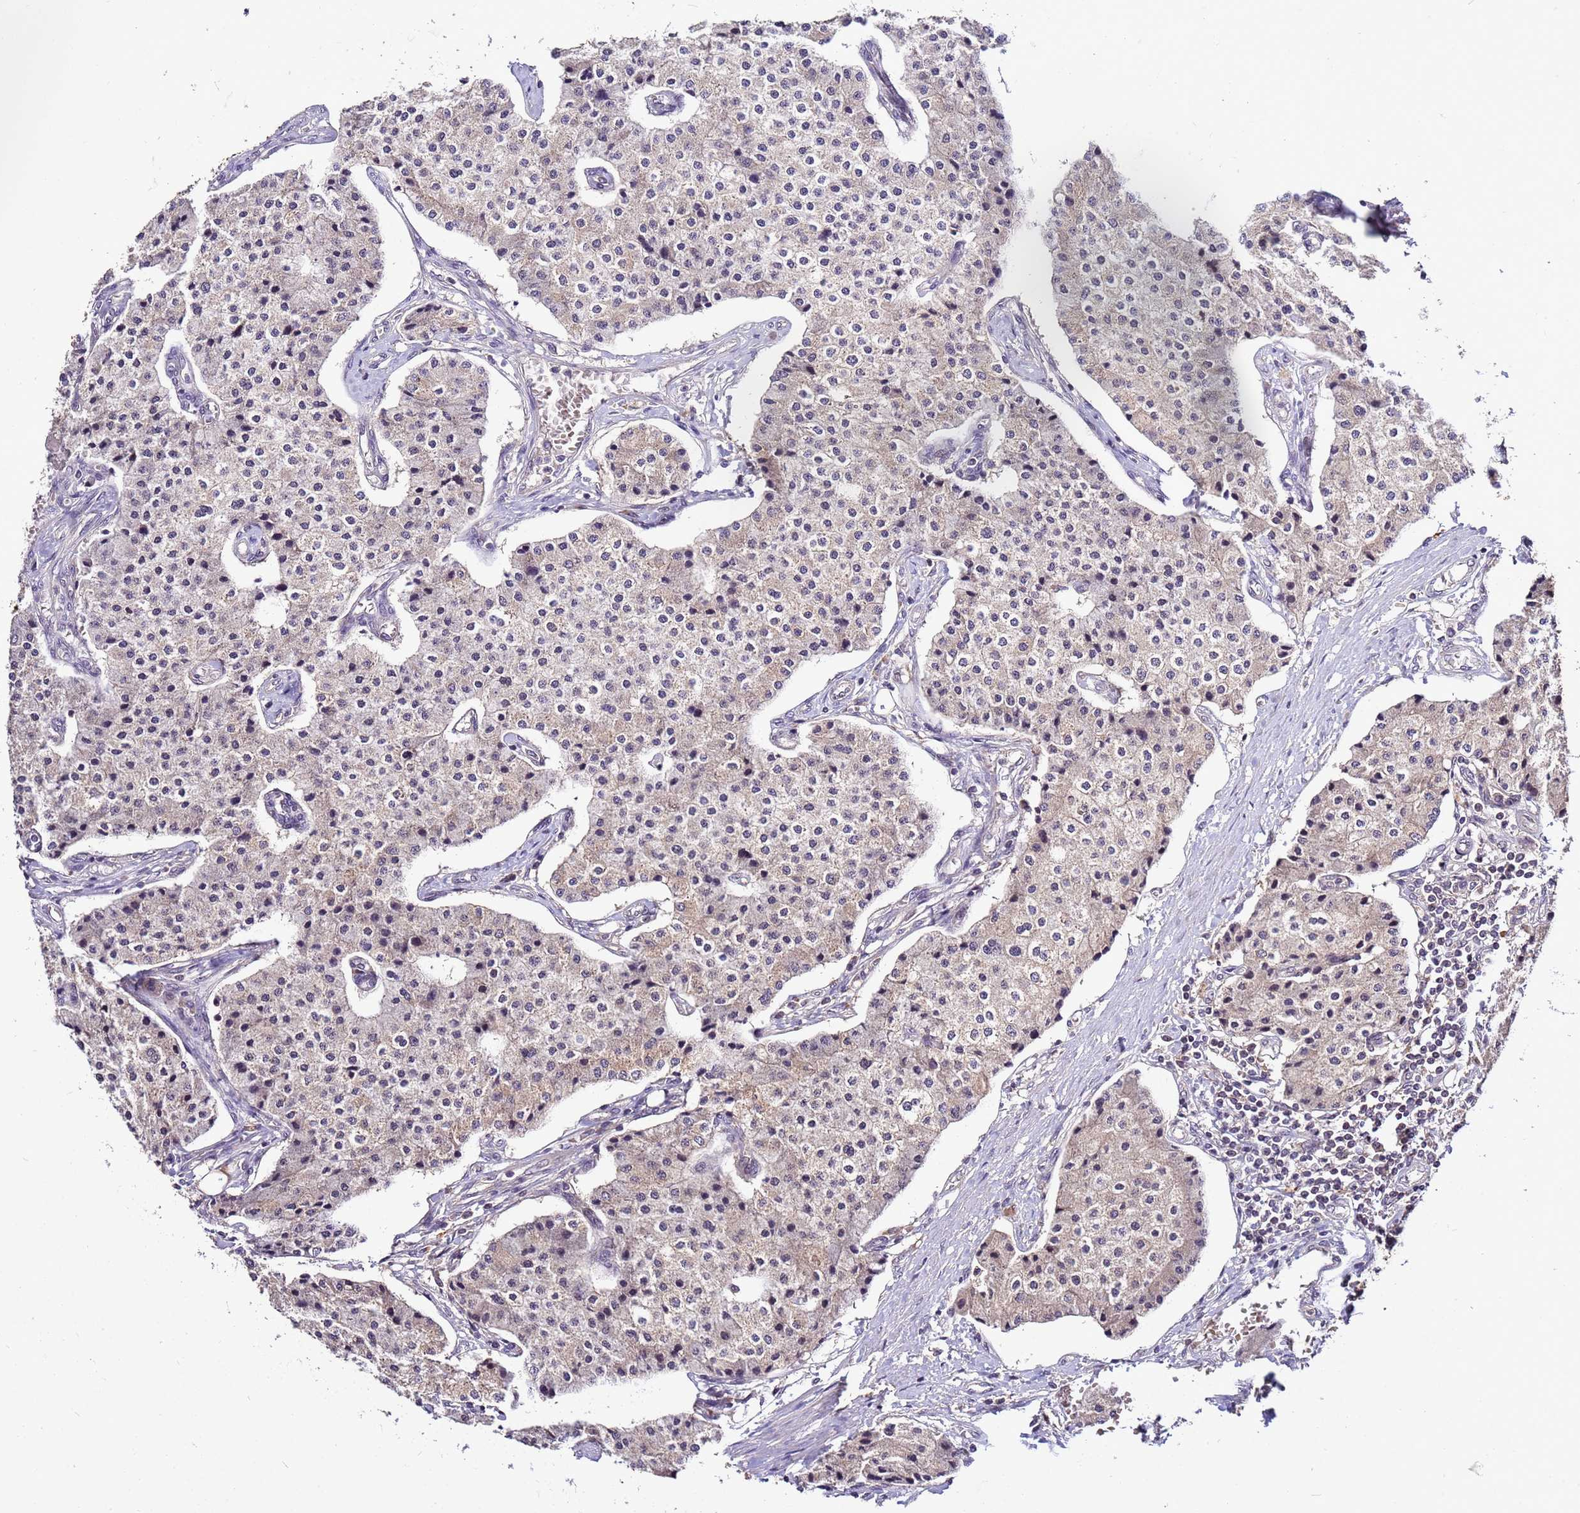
{"staining": {"intensity": "negative", "quantity": "none", "location": "none"}, "tissue": "carcinoid", "cell_type": "Tumor cells", "image_type": "cancer", "snomed": [{"axis": "morphology", "description": "Carcinoid, malignant, NOS"}, {"axis": "topography", "description": "Colon"}], "caption": "An immunohistochemistry micrograph of carcinoid is shown. There is no staining in tumor cells of carcinoid.", "gene": "GSPT2", "patient": {"sex": "female", "age": 52}}